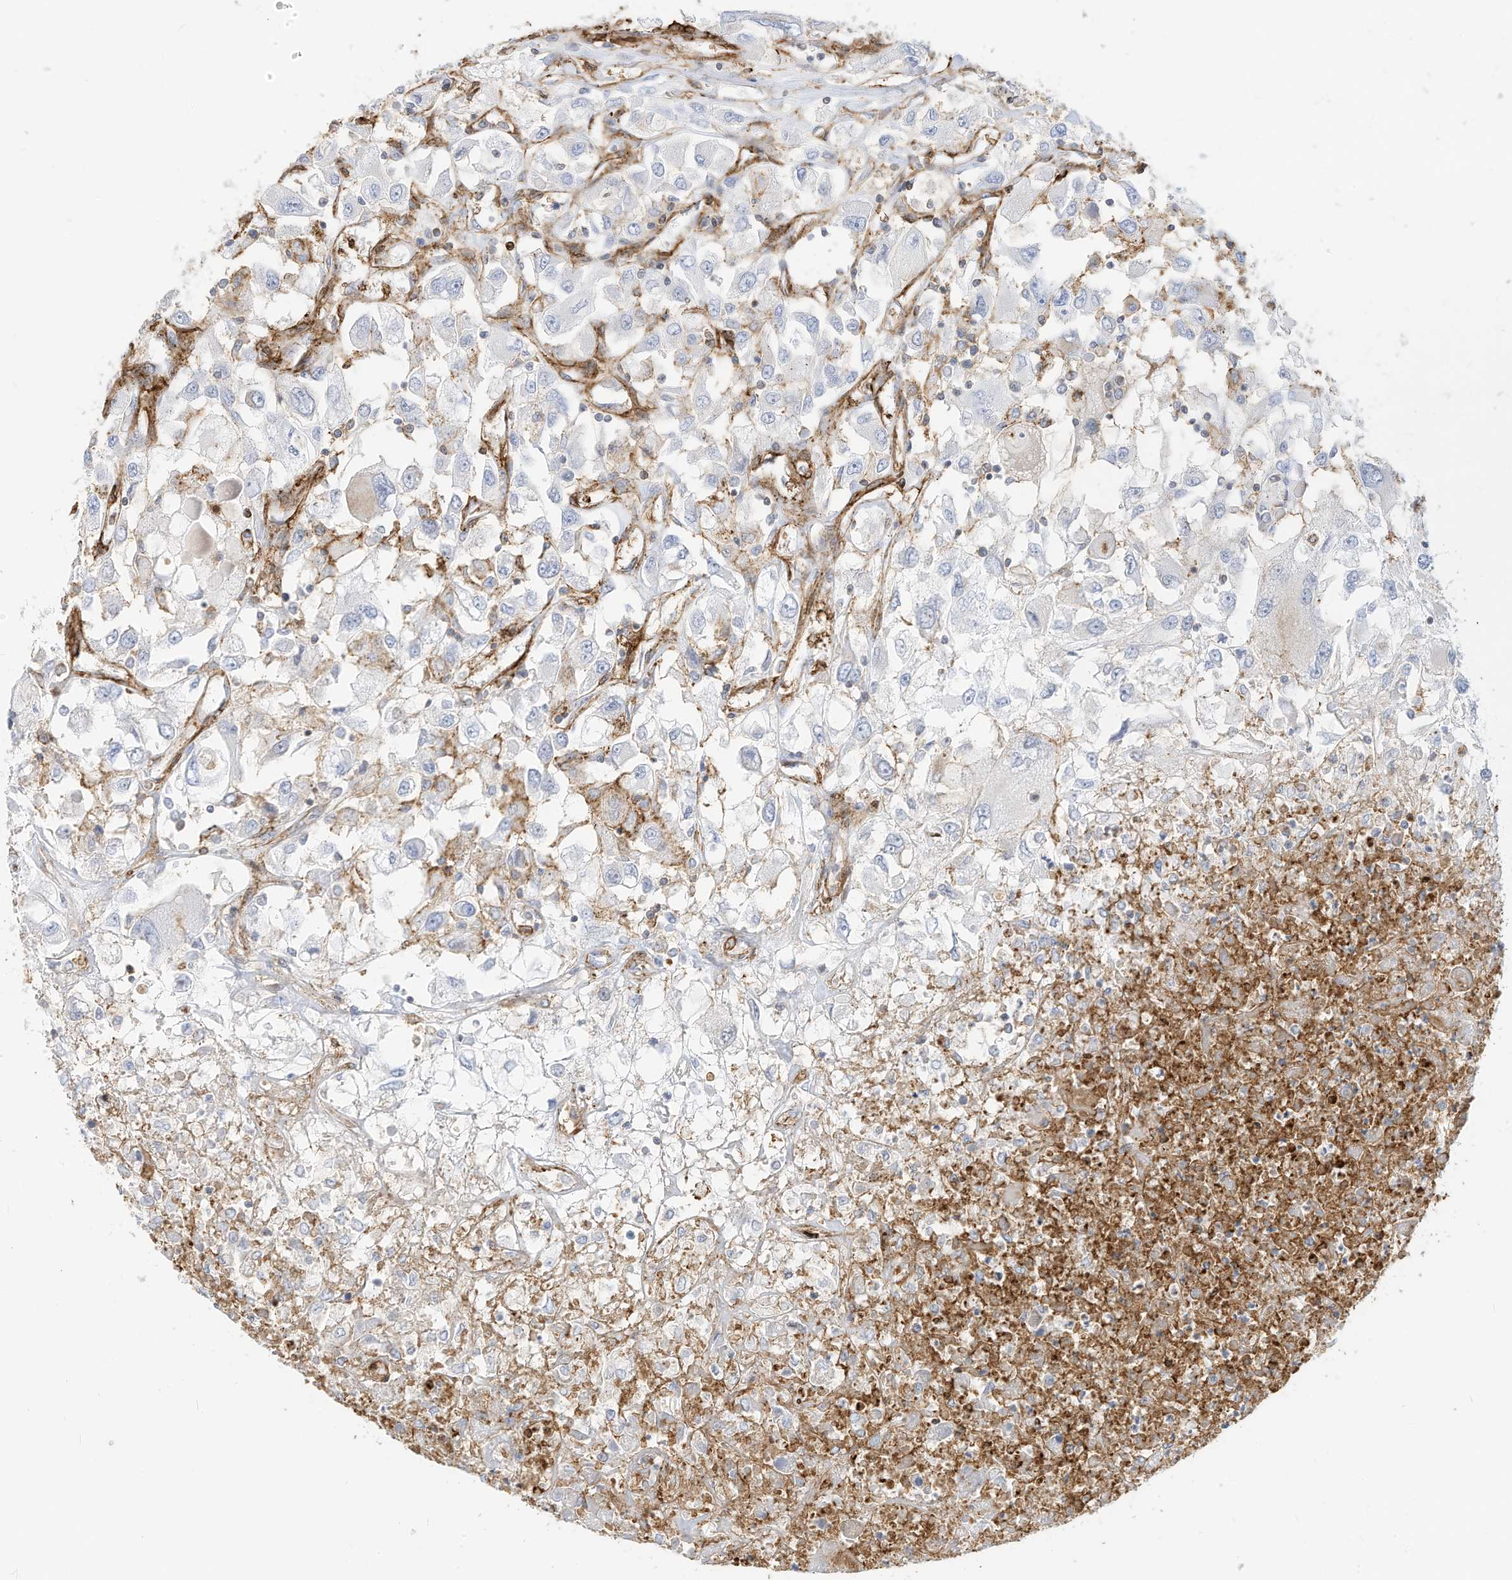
{"staining": {"intensity": "negative", "quantity": "none", "location": "none"}, "tissue": "renal cancer", "cell_type": "Tumor cells", "image_type": "cancer", "snomed": [{"axis": "morphology", "description": "Adenocarcinoma, NOS"}, {"axis": "topography", "description": "Kidney"}], "caption": "A high-resolution photomicrograph shows immunohistochemistry (IHC) staining of renal cancer, which exhibits no significant expression in tumor cells.", "gene": "TXNDC9", "patient": {"sex": "female", "age": 52}}